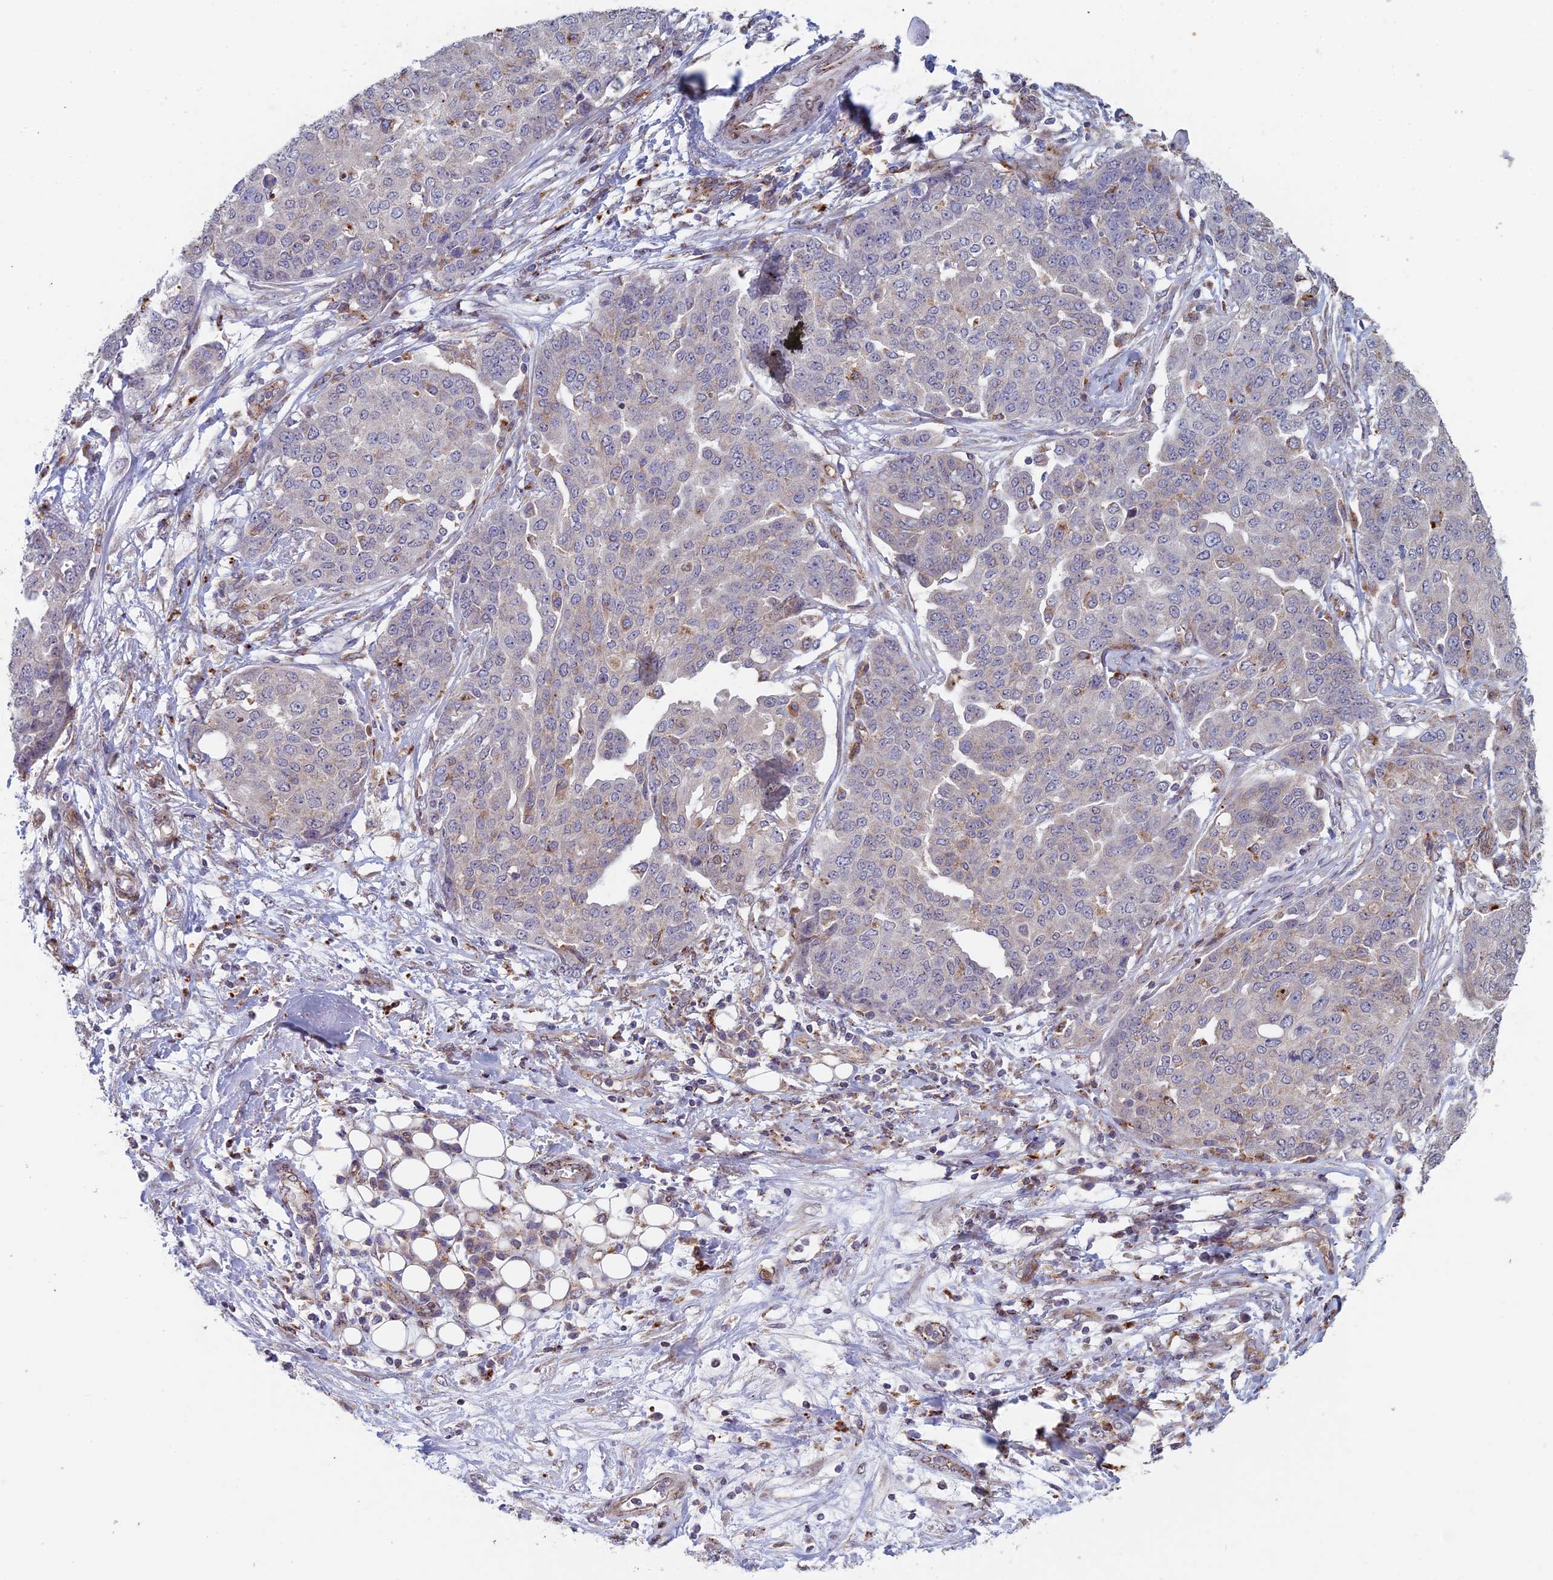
{"staining": {"intensity": "negative", "quantity": "none", "location": "none"}, "tissue": "ovarian cancer", "cell_type": "Tumor cells", "image_type": "cancer", "snomed": [{"axis": "morphology", "description": "Cystadenocarcinoma, serous, NOS"}, {"axis": "topography", "description": "Soft tissue"}, {"axis": "topography", "description": "Ovary"}], "caption": "Tumor cells show no significant positivity in serous cystadenocarcinoma (ovarian).", "gene": "FOXS1", "patient": {"sex": "female", "age": 57}}